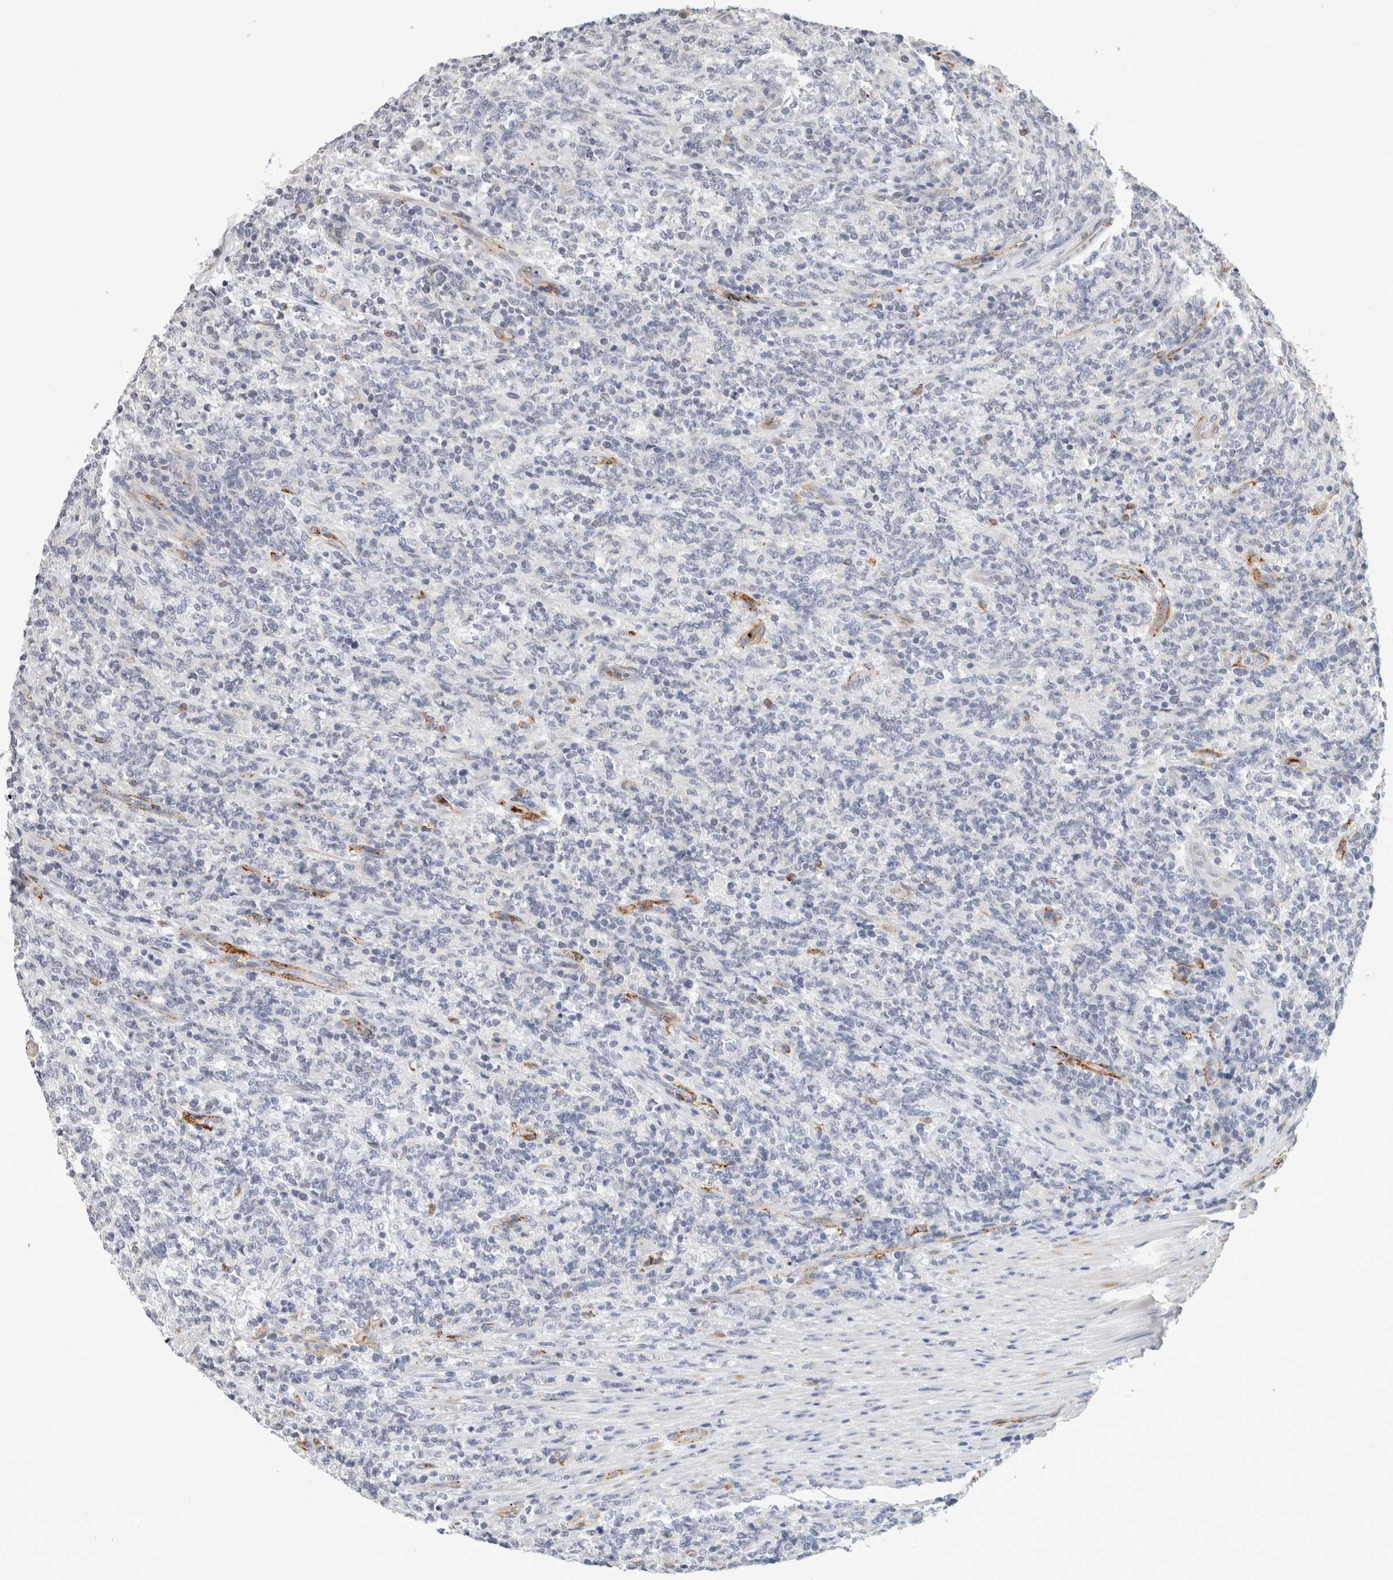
{"staining": {"intensity": "negative", "quantity": "none", "location": "none"}, "tissue": "lymphoma", "cell_type": "Tumor cells", "image_type": "cancer", "snomed": [{"axis": "morphology", "description": "Malignant lymphoma, non-Hodgkin's type, High grade"}, {"axis": "topography", "description": "Soft tissue"}], "caption": "The photomicrograph displays no significant staining in tumor cells of lymphoma.", "gene": "CD36", "patient": {"sex": "male", "age": 18}}